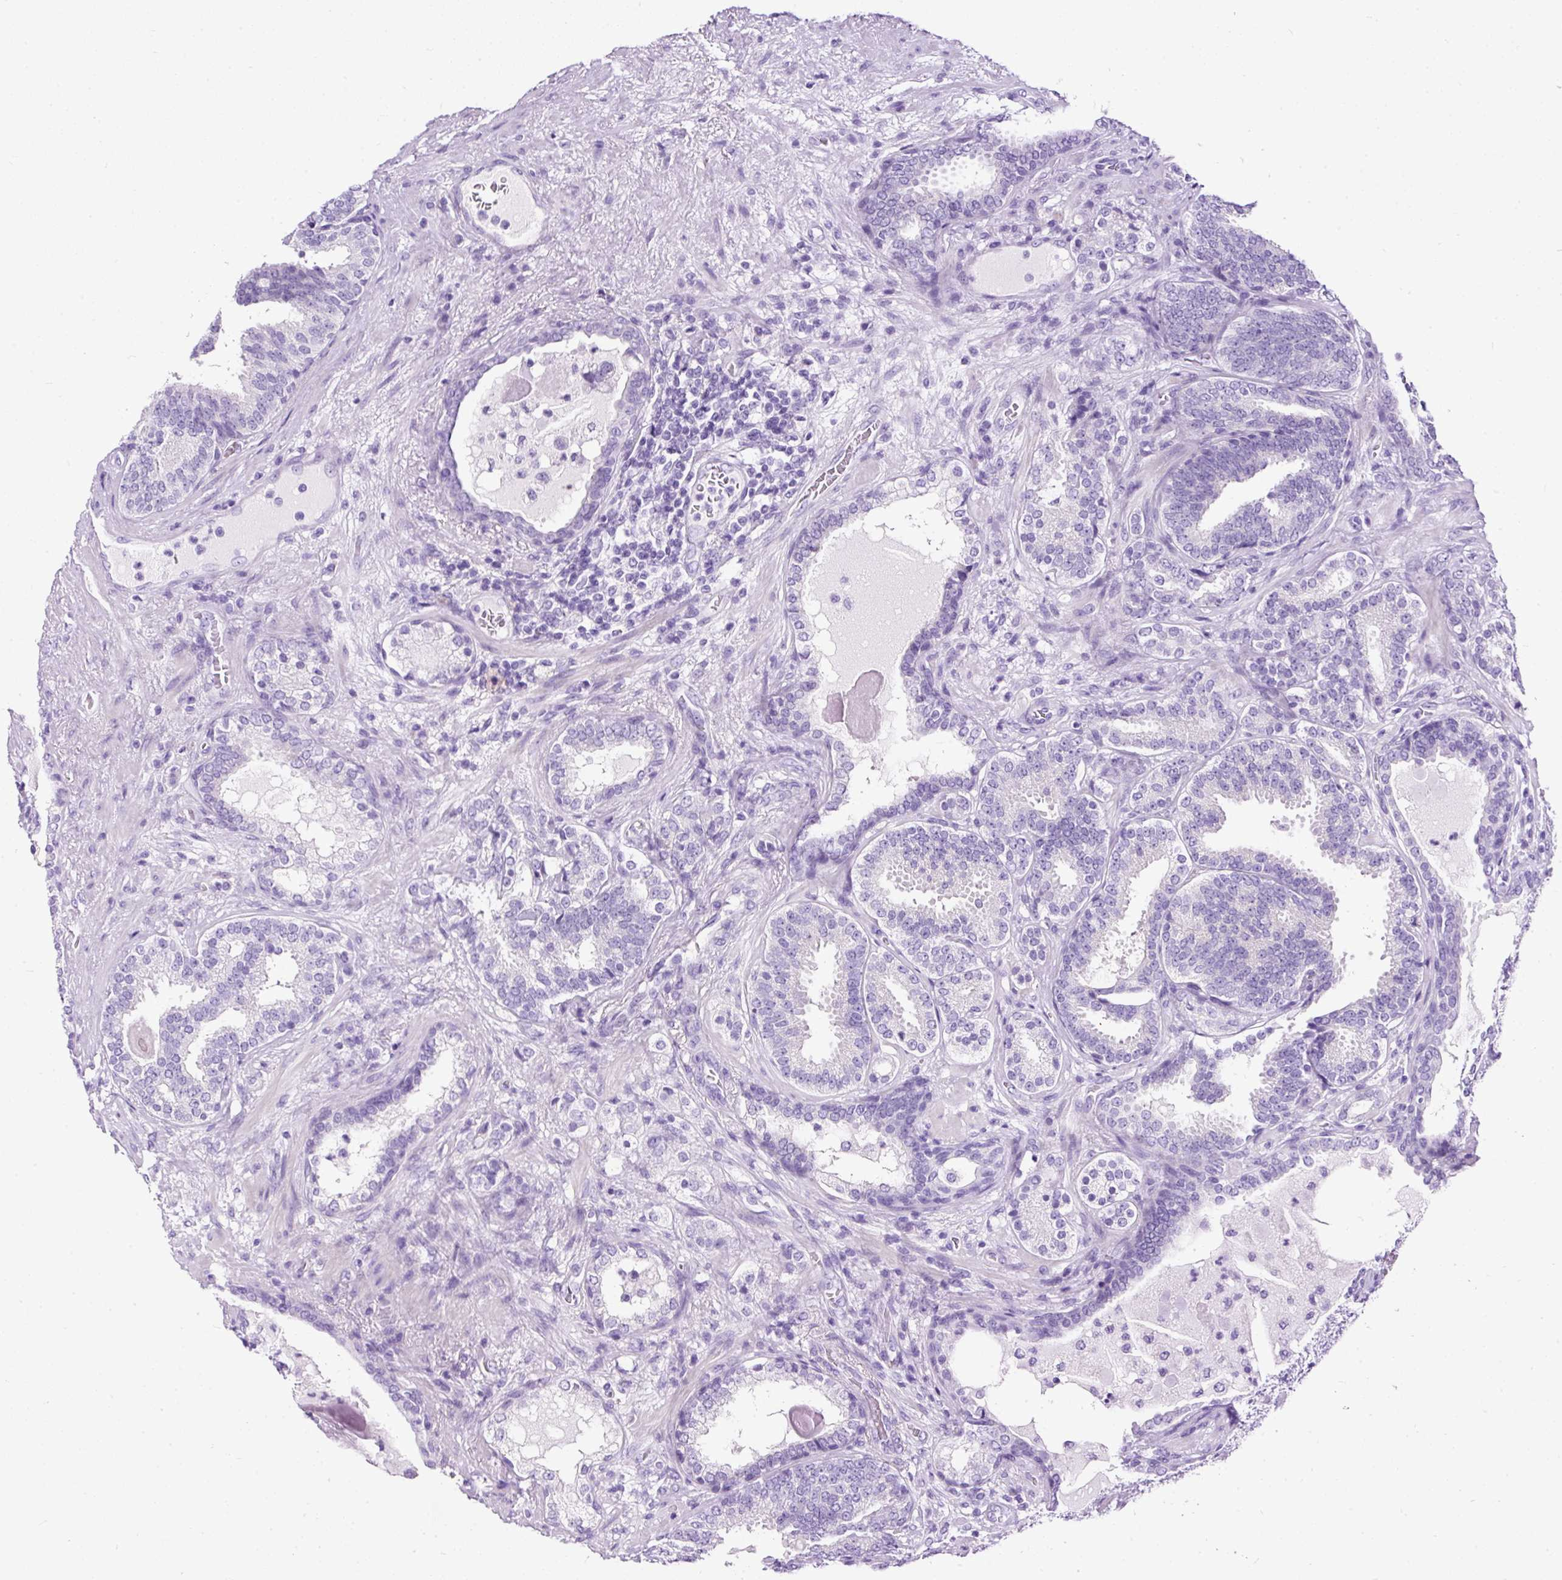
{"staining": {"intensity": "negative", "quantity": "none", "location": "none"}, "tissue": "prostate cancer", "cell_type": "Tumor cells", "image_type": "cancer", "snomed": [{"axis": "morphology", "description": "Adenocarcinoma, High grade"}, {"axis": "topography", "description": "Prostate"}], "caption": "Immunohistochemistry (IHC) micrograph of neoplastic tissue: prostate adenocarcinoma (high-grade) stained with DAB (3,3'-diaminobenzidine) exhibits no significant protein positivity in tumor cells.", "gene": "STOX2", "patient": {"sex": "male", "age": 65}}